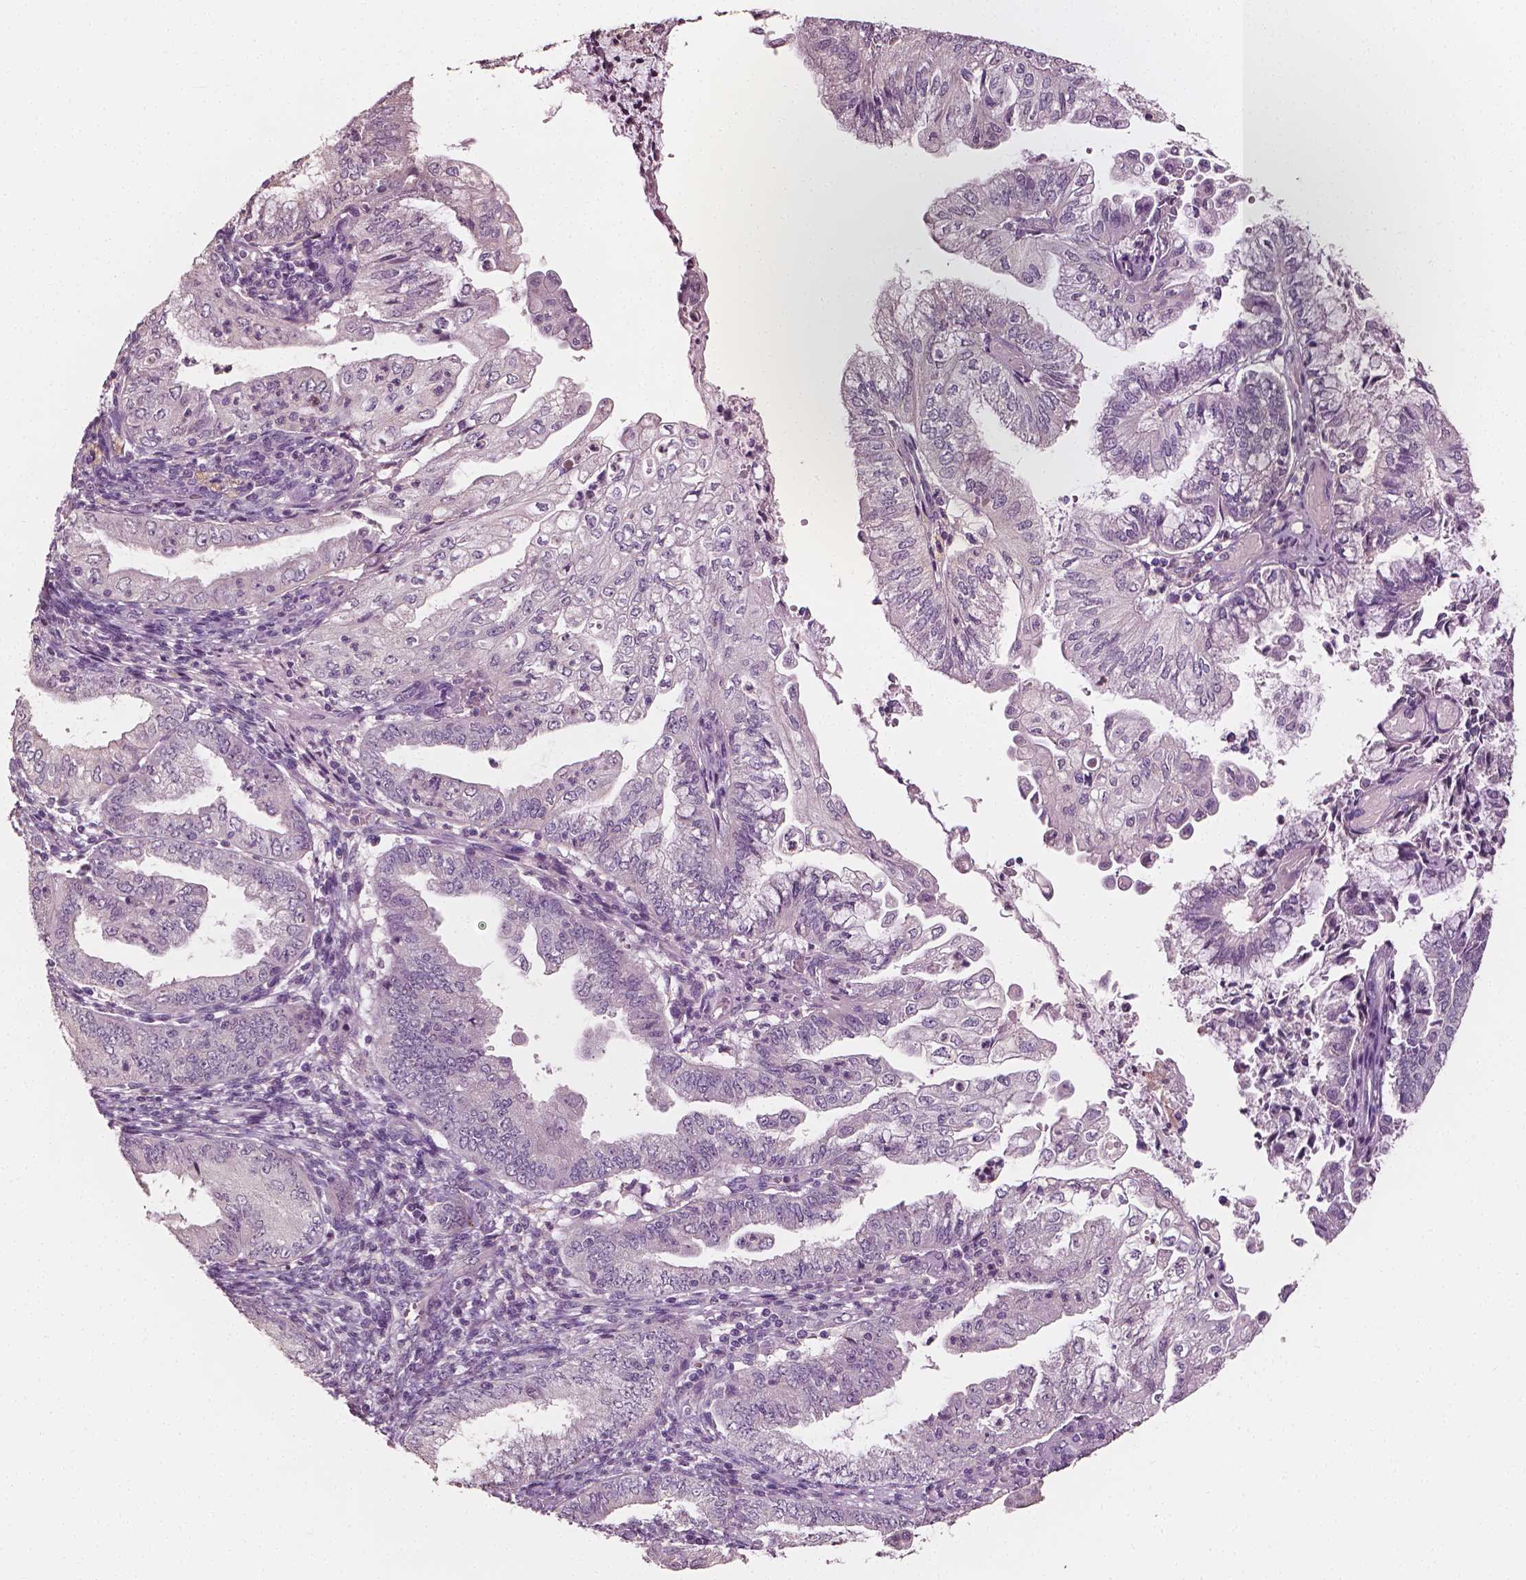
{"staining": {"intensity": "negative", "quantity": "none", "location": "none"}, "tissue": "endometrial cancer", "cell_type": "Tumor cells", "image_type": "cancer", "snomed": [{"axis": "morphology", "description": "Adenocarcinoma, NOS"}, {"axis": "topography", "description": "Endometrium"}], "caption": "Immunohistochemical staining of endometrial cancer (adenocarcinoma) demonstrates no significant positivity in tumor cells. (IHC, brightfield microscopy, high magnification).", "gene": "PLA2R1", "patient": {"sex": "female", "age": 55}}